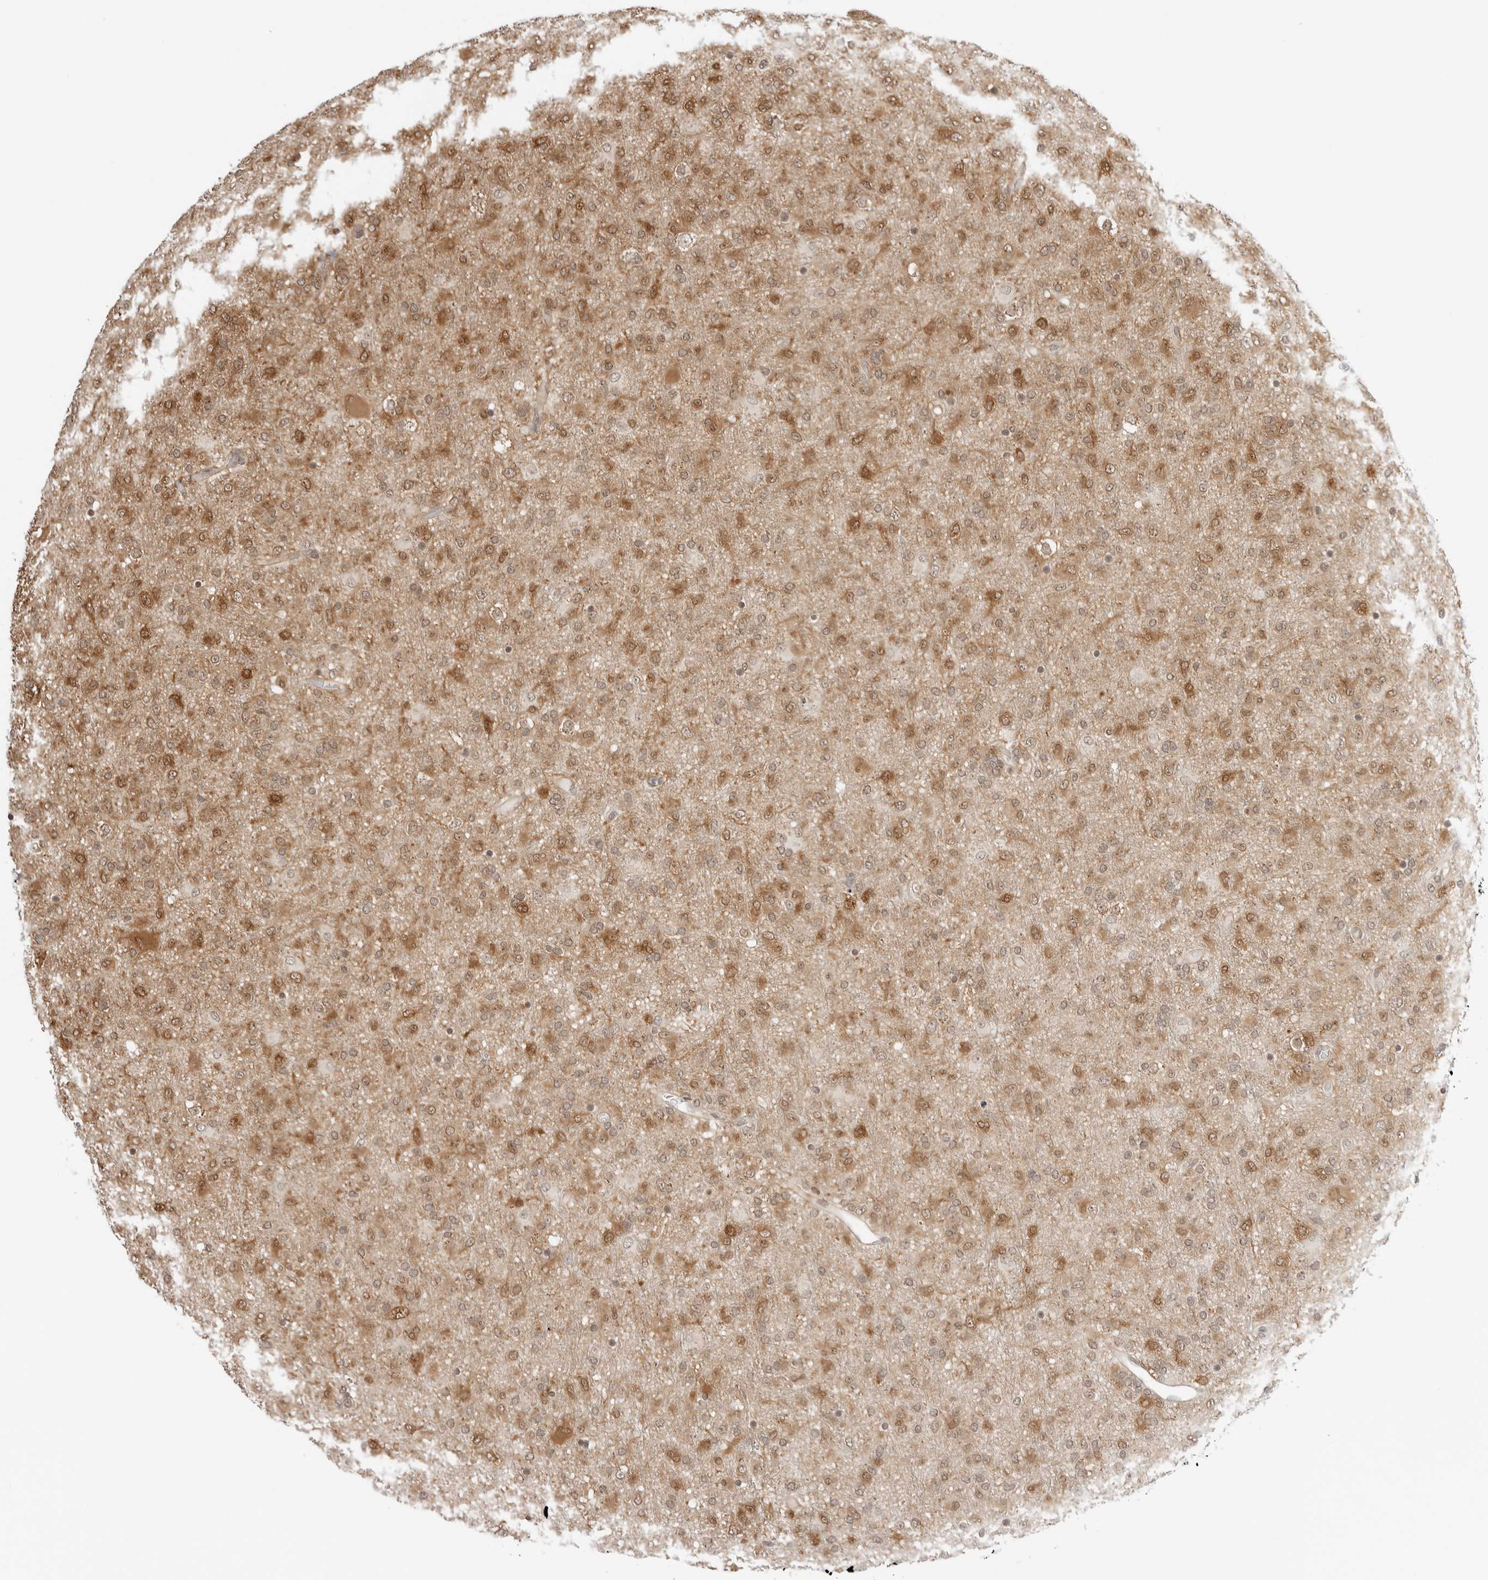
{"staining": {"intensity": "moderate", "quantity": ">75%", "location": "cytoplasmic/membranous,nuclear"}, "tissue": "glioma", "cell_type": "Tumor cells", "image_type": "cancer", "snomed": [{"axis": "morphology", "description": "Glioma, malignant, Low grade"}, {"axis": "topography", "description": "Brain"}], "caption": "IHC staining of glioma, which displays medium levels of moderate cytoplasmic/membranous and nuclear expression in approximately >75% of tumor cells indicating moderate cytoplasmic/membranous and nuclear protein expression. The staining was performed using DAB (3,3'-diaminobenzidine) (brown) for protein detection and nuclei were counterstained in hematoxylin (blue).", "gene": "NUDC", "patient": {"sex": "male", "age": 65}}